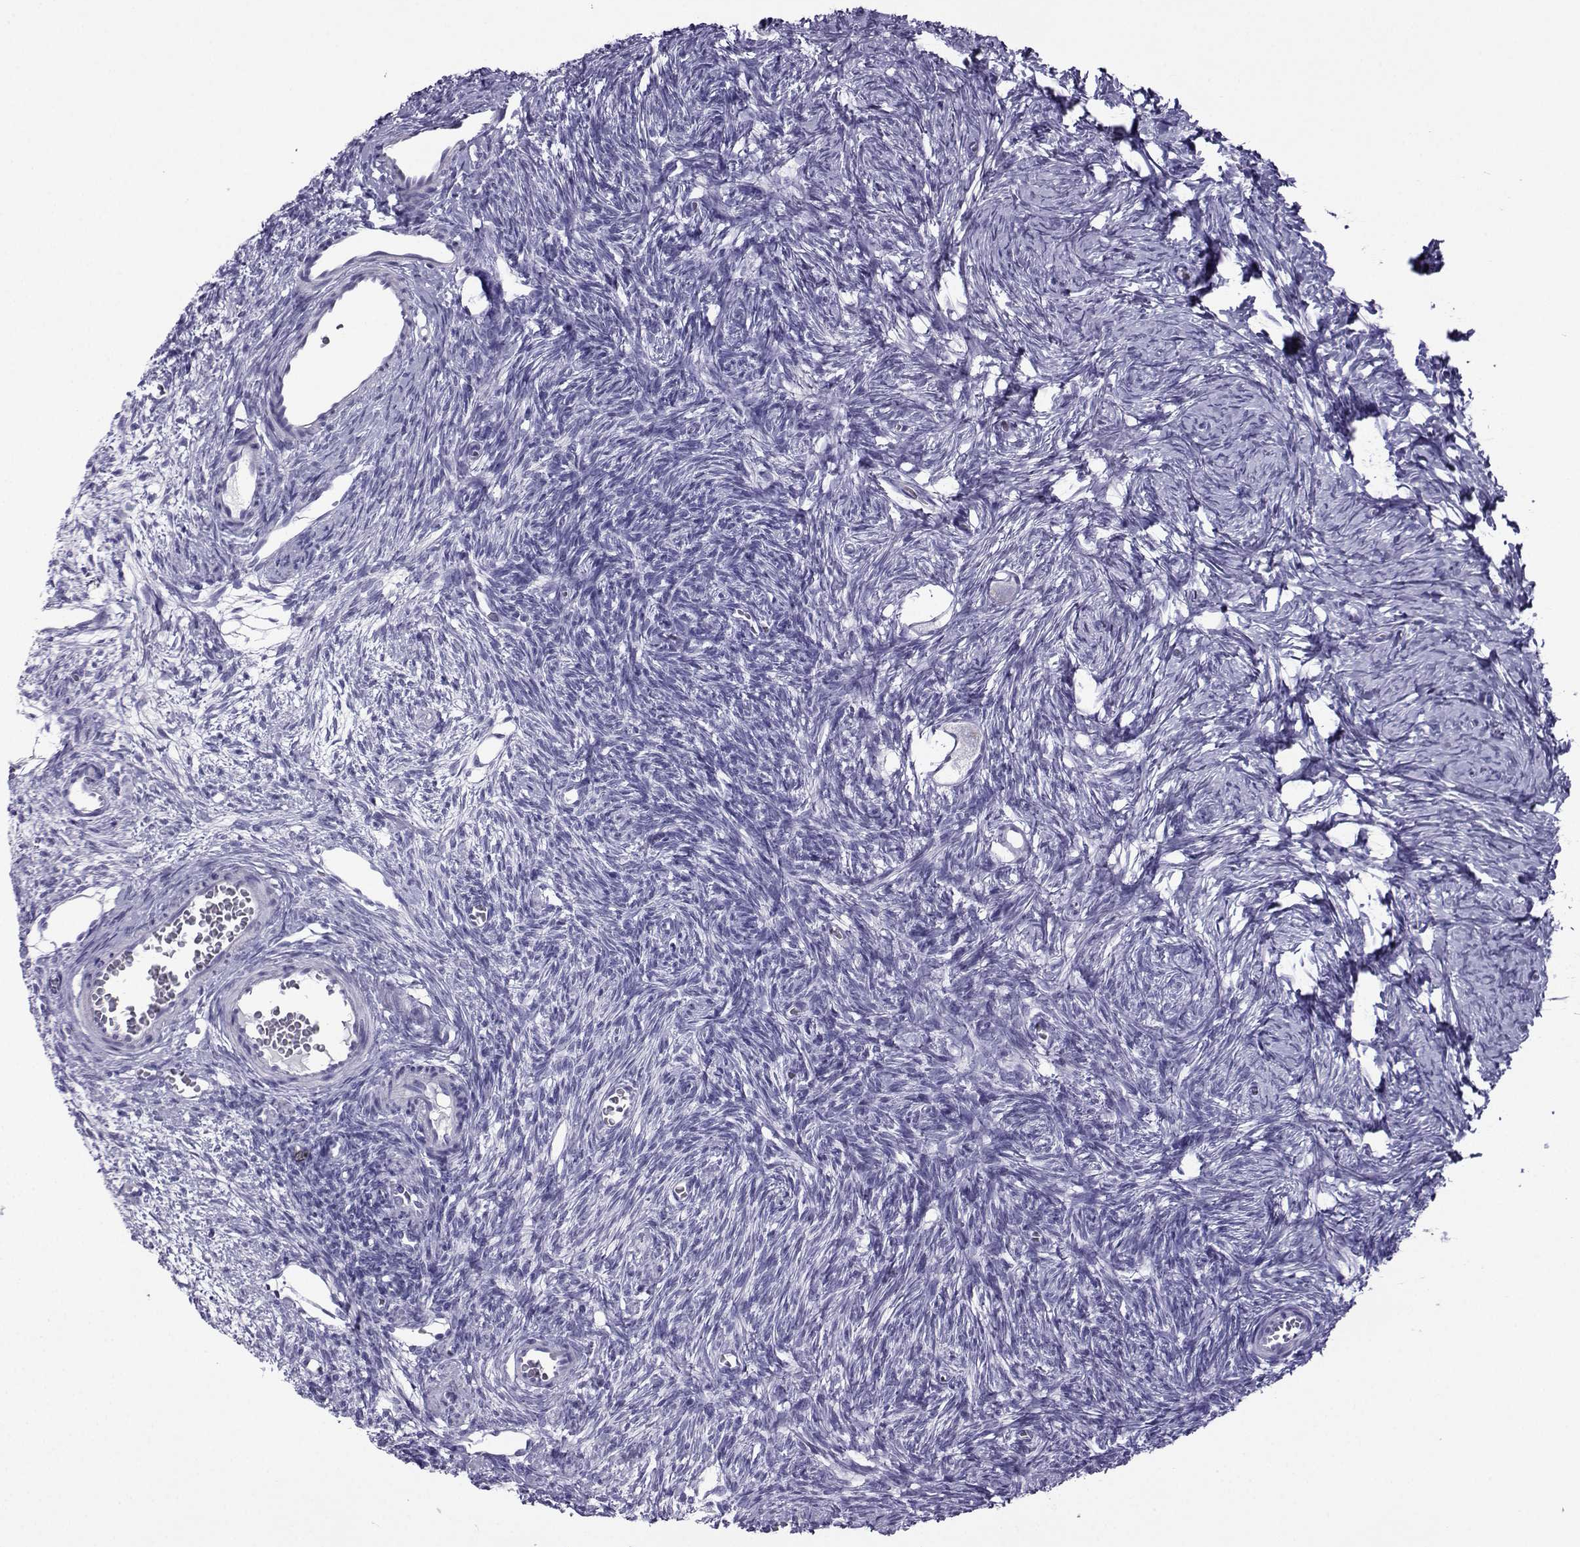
{"staining": {"intensity": "negative", "quantity": "none", "location": "none"}, "tissue": "ovary", "cell_type": "Follicle cells", "image_type": "normal", "snomed": [{"axis": "morphology", "description": "Normal tissue, NOS"}, {"axis": "topography", "description": "Ovary"}], "caption": "Immunohistochemical staining of unremarkable human ovary reveals no significant staining in follicle cells.", "gene": "CRYBB1", "patient": {"sex": "female", "age": 27}}